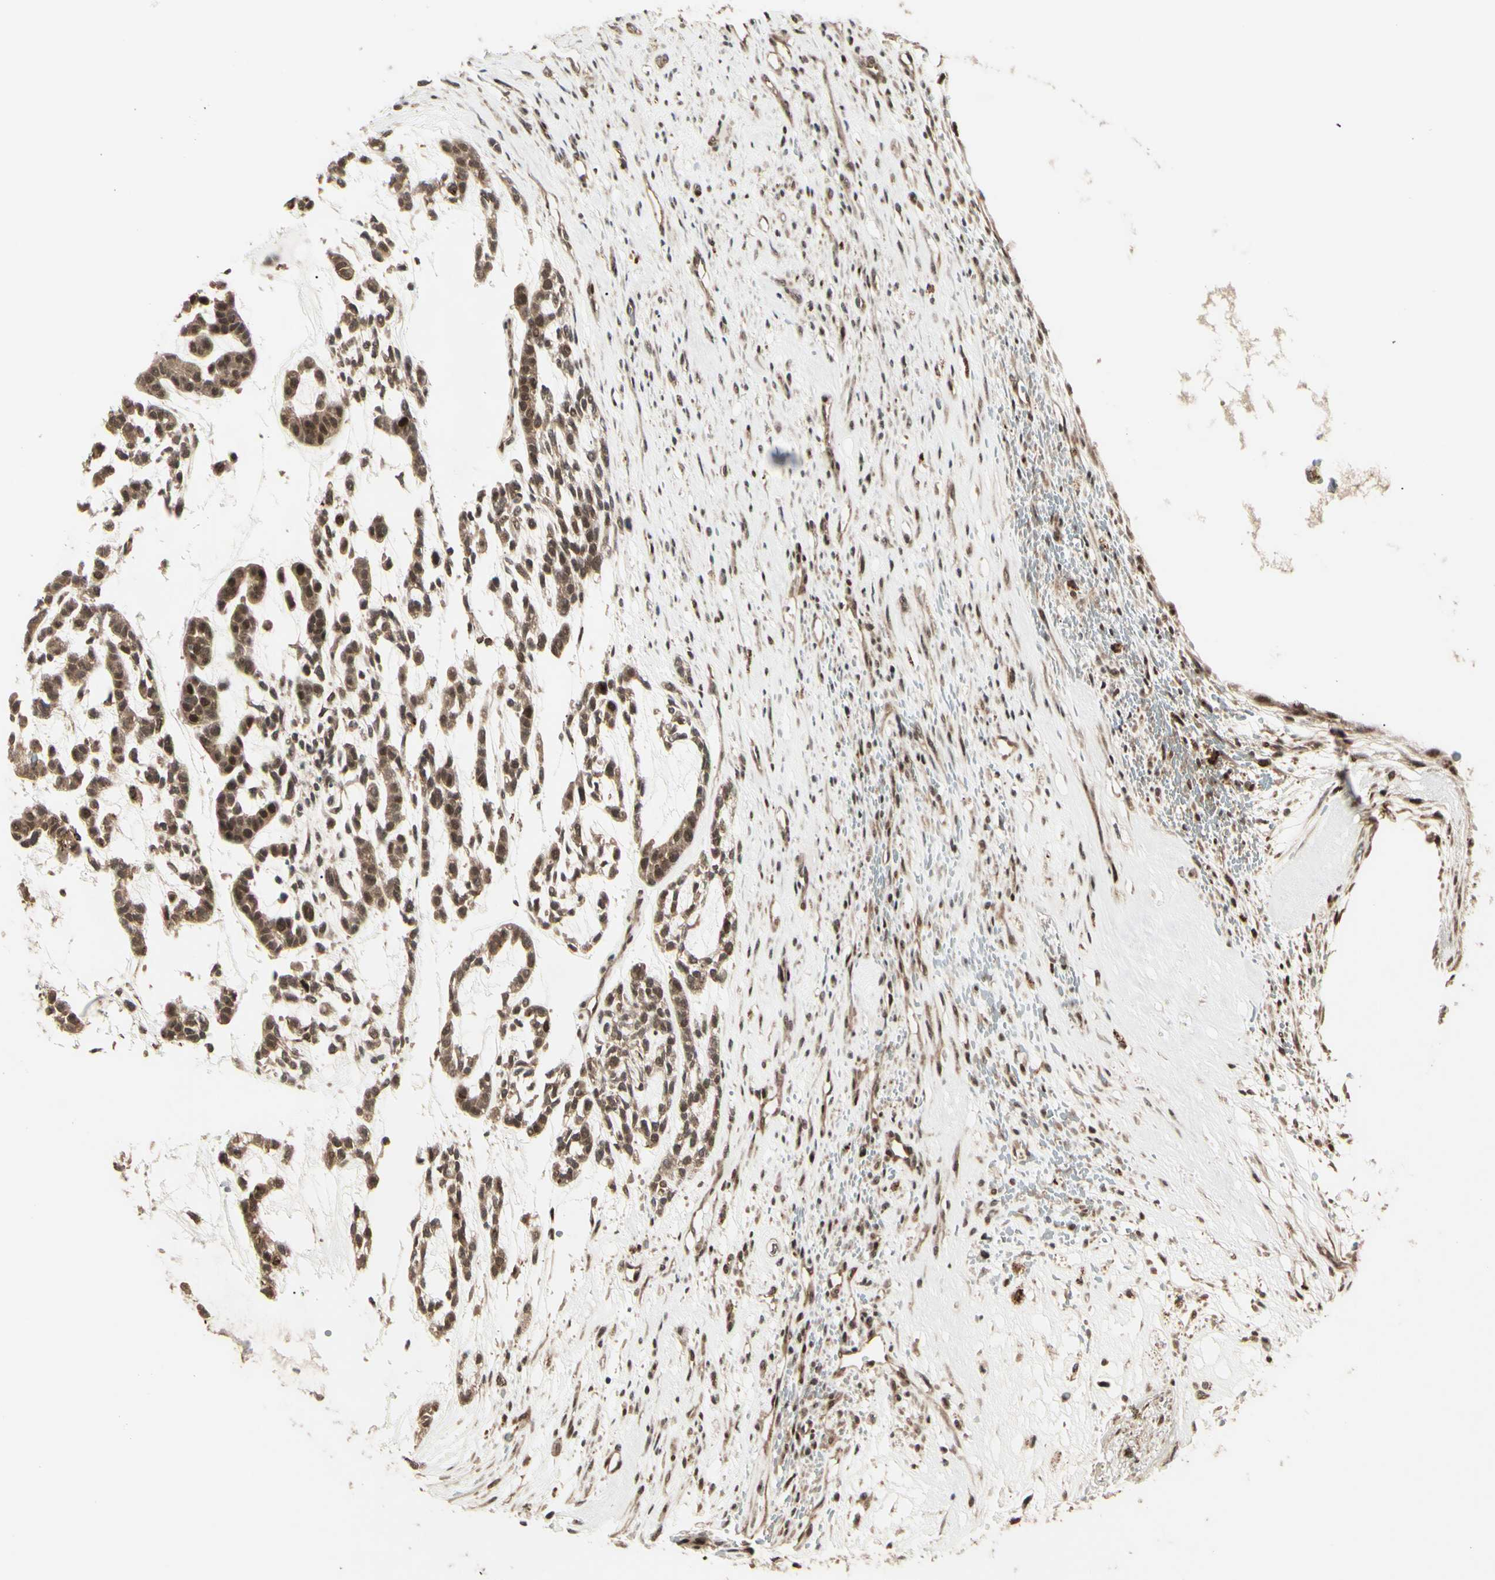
{"staining": {"intensity": "strong", "quantity": ">75%", "location": "cytoplasmic/membranous,nuclear"}, "tissue": "head and neck cancer", "cell_type": "Tumor cells", "image_type": "cancer", "snomed": [{"axis": "morphology", "description": "Adenocarcinoma, NOS"}, {"axis": "morphology", "description": "Adenoma, NOS"}, {"axis": "topography", "description": "Head-Neck"}], "caption": "Head and neck cancer (adenoma) stained with a brown dye demonstrates strong cytoplasmic/membranous and nuclear positive expression in approximately >75% of tumor cells.", "gene": "MLF2", "patient": {"sex": "female", "age": 55}}